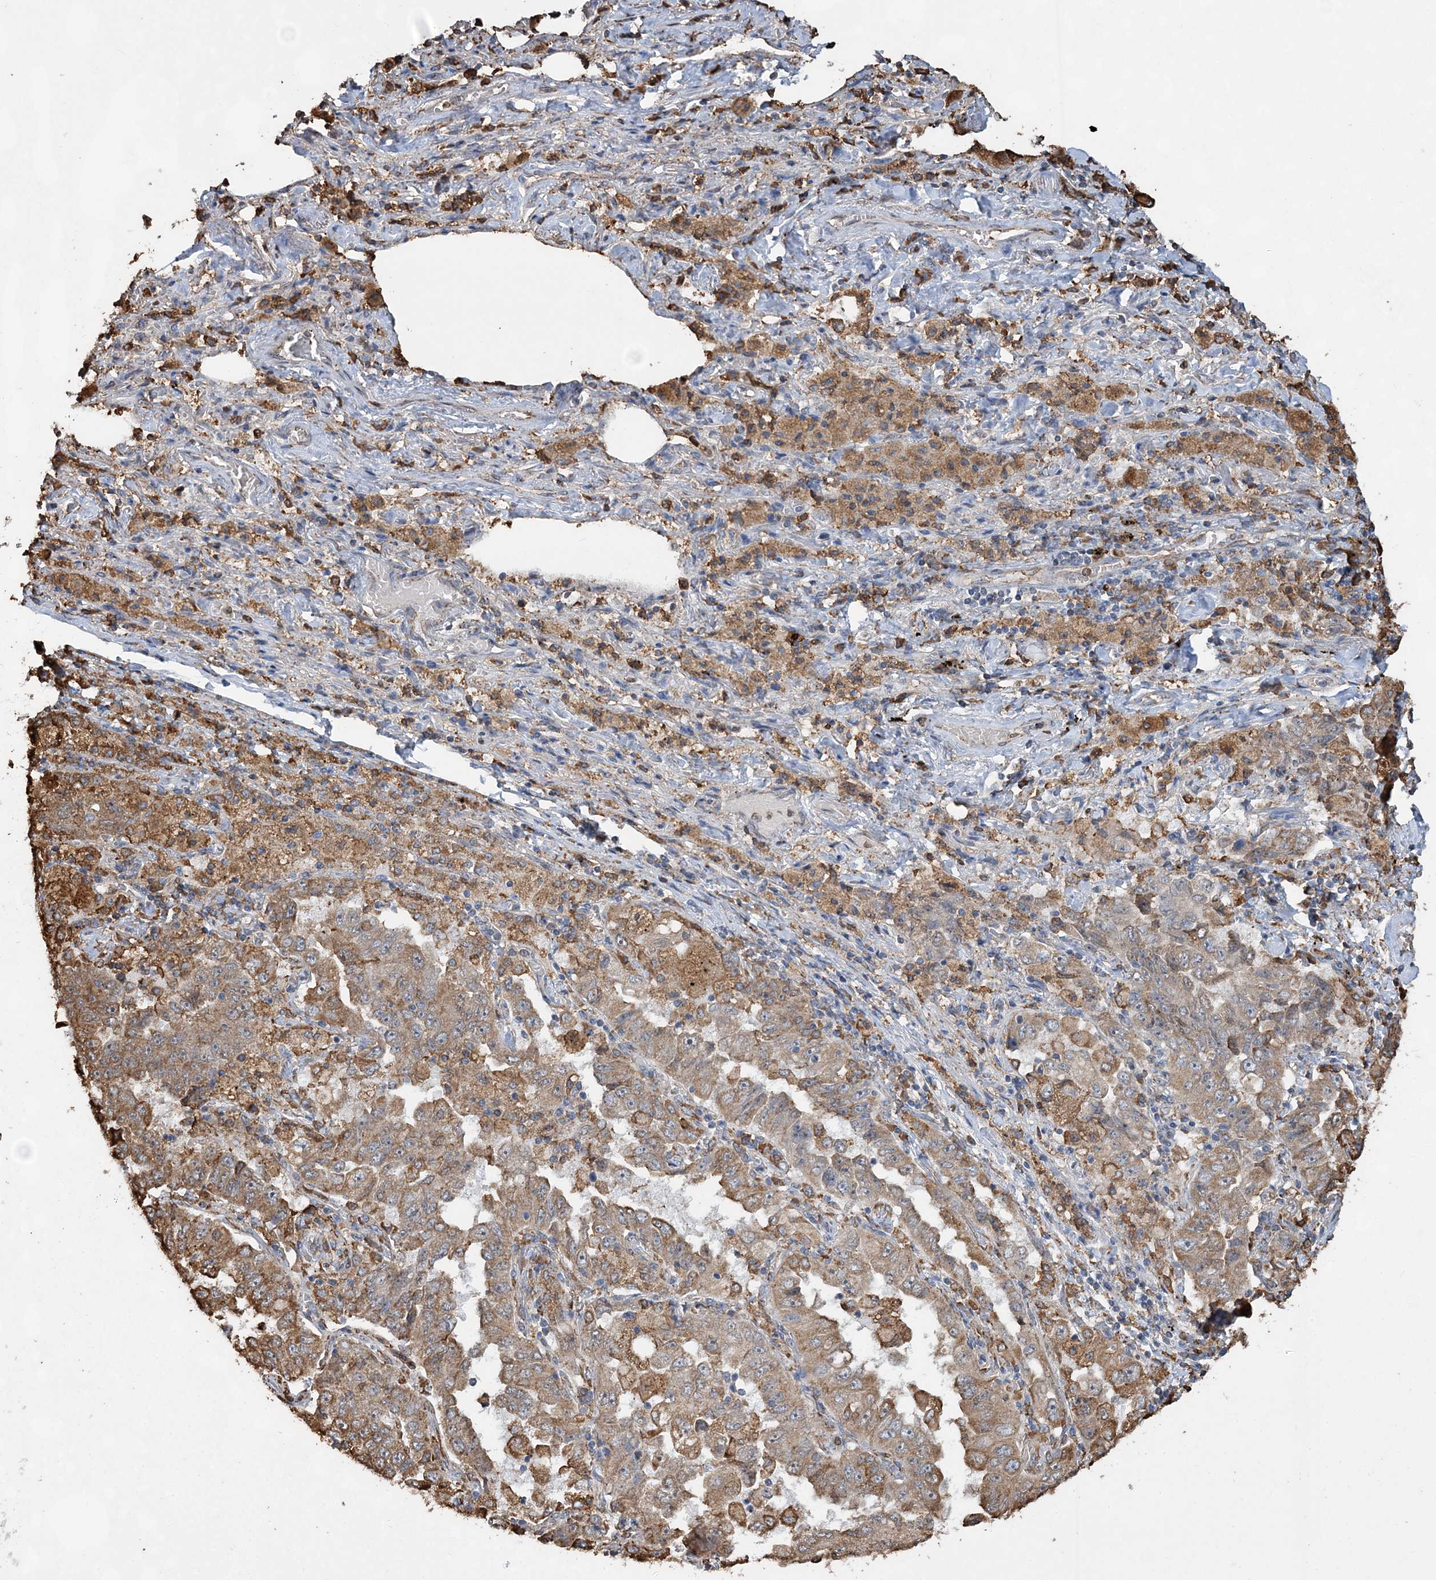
{"staining": {"intensity": "moderate", "quantity": ">75%", "location": "cytoplasmic/membranous"}, "tissue": "lung cancer", "cell_type": "Tumor cells", "image_type": "cancer", "snomed": [{"axis": "morphology", "description": "Adenocarcinoma, NOS"}, {"axis": "topography", "description": "Lung"}], "caption": "Protein positivity by immunohistochemistry demonstrates moderate cytoplasmic/membranous positivity in about >75% of tumor cells in lung cancer (adenocarcinoma). (IHC, brightfield microscopy, high magnification).", "gene": "WDR12", "patient": {"sex": "female", "age": 51}}